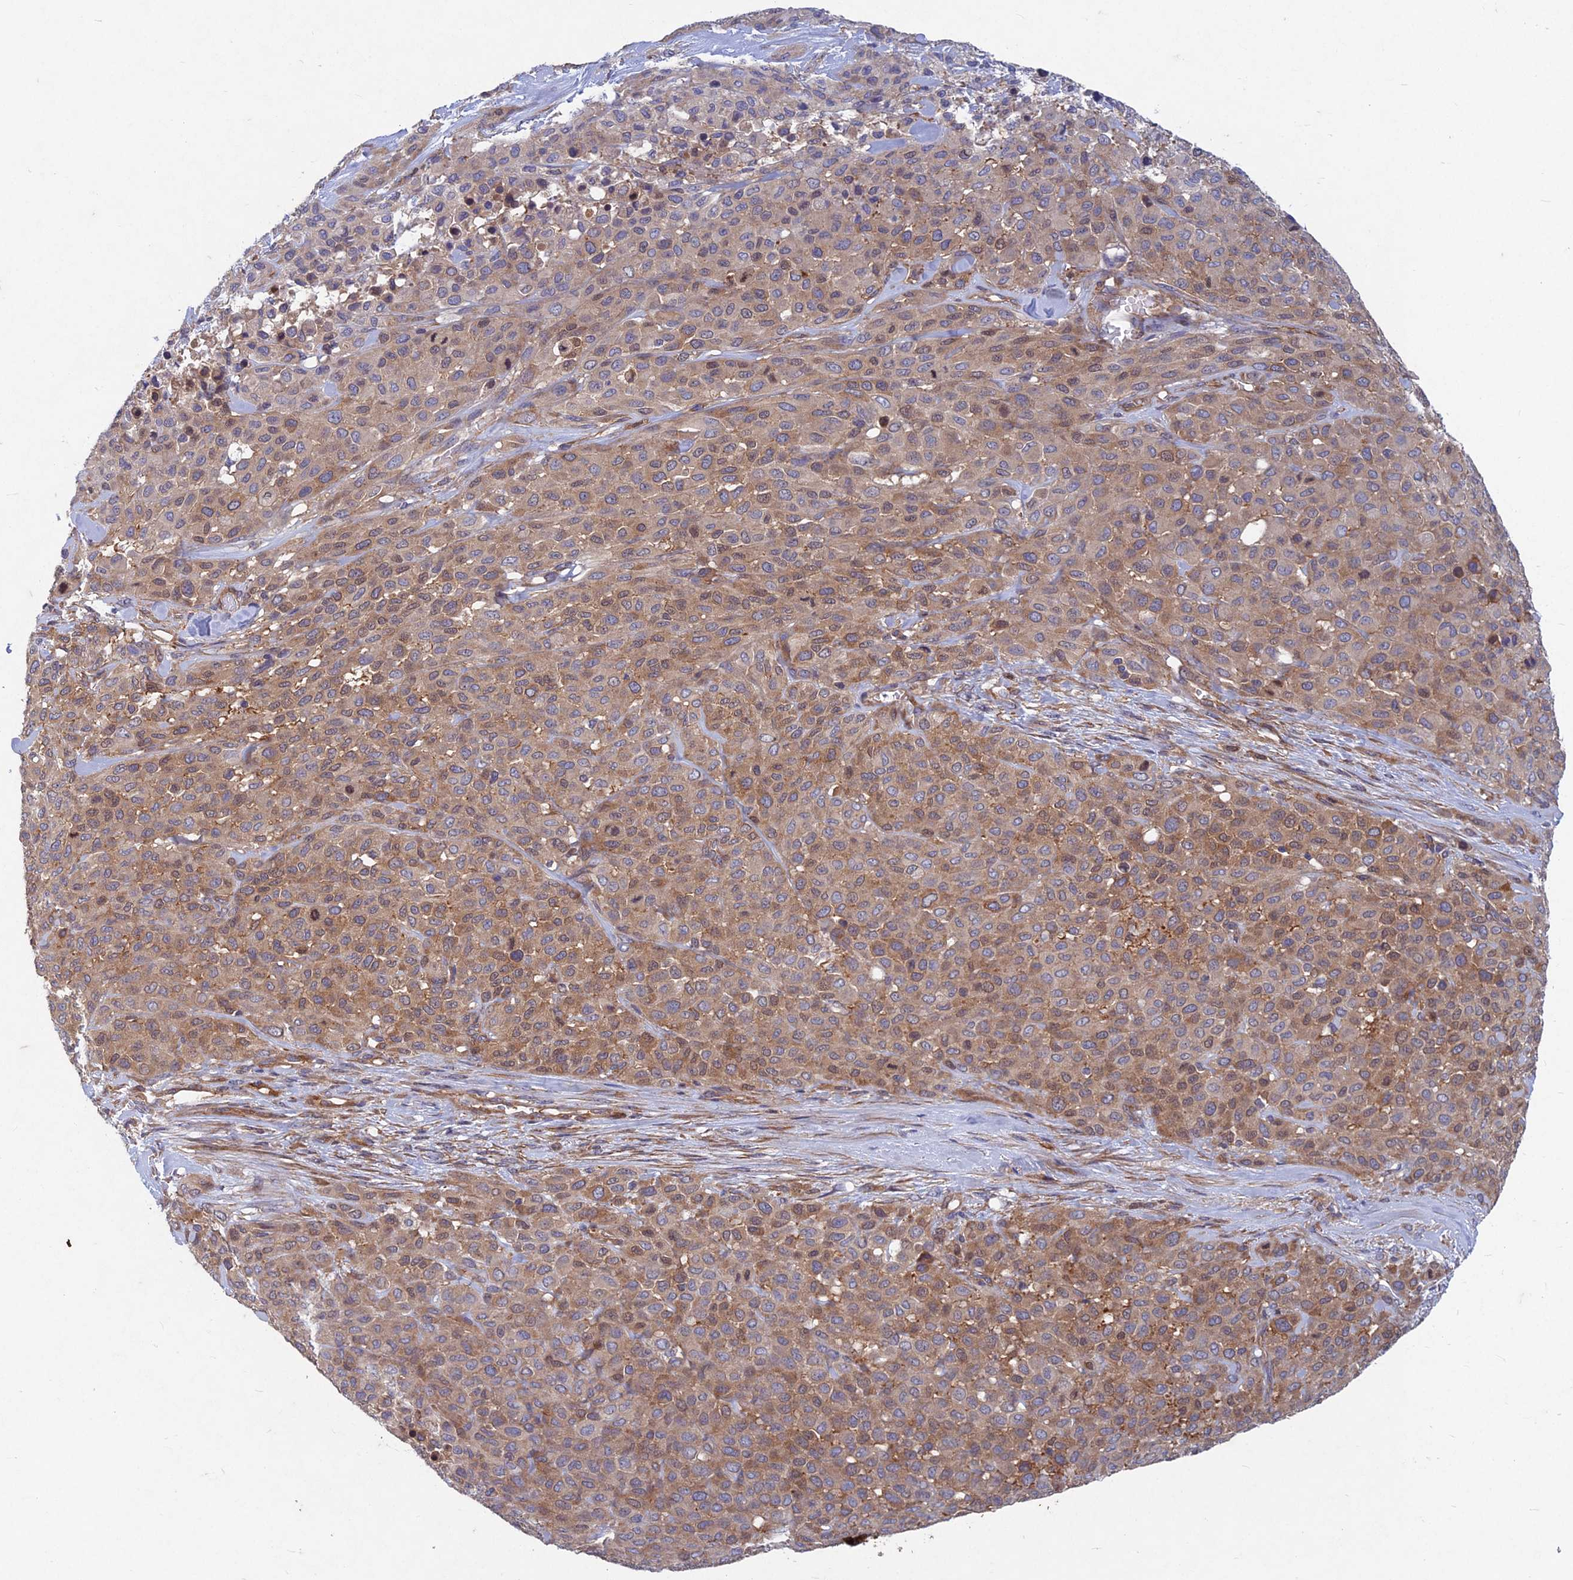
{"staining": {"intensity": "moderate", "quantity": ">75%", "location": "cytoplasmic/membranous,nuclear"}, "tissue": "melanoma", "cell_type": "Tumor cells", "image_type": "cancer", "snomed": [{"axis": "morphology", "description": "Malignant melanoma, Metastatic site"}, {"axis": "topography", "description": "Skin"}], "caption": "Melanoma tissue displays moderate cytoplasmic/membranous and nuclear expression in about >75% of tumor cells, visualized by immunohistochemistry.", "gene": "NCAPG", "patient": {"sex": "female", "age": 81}}